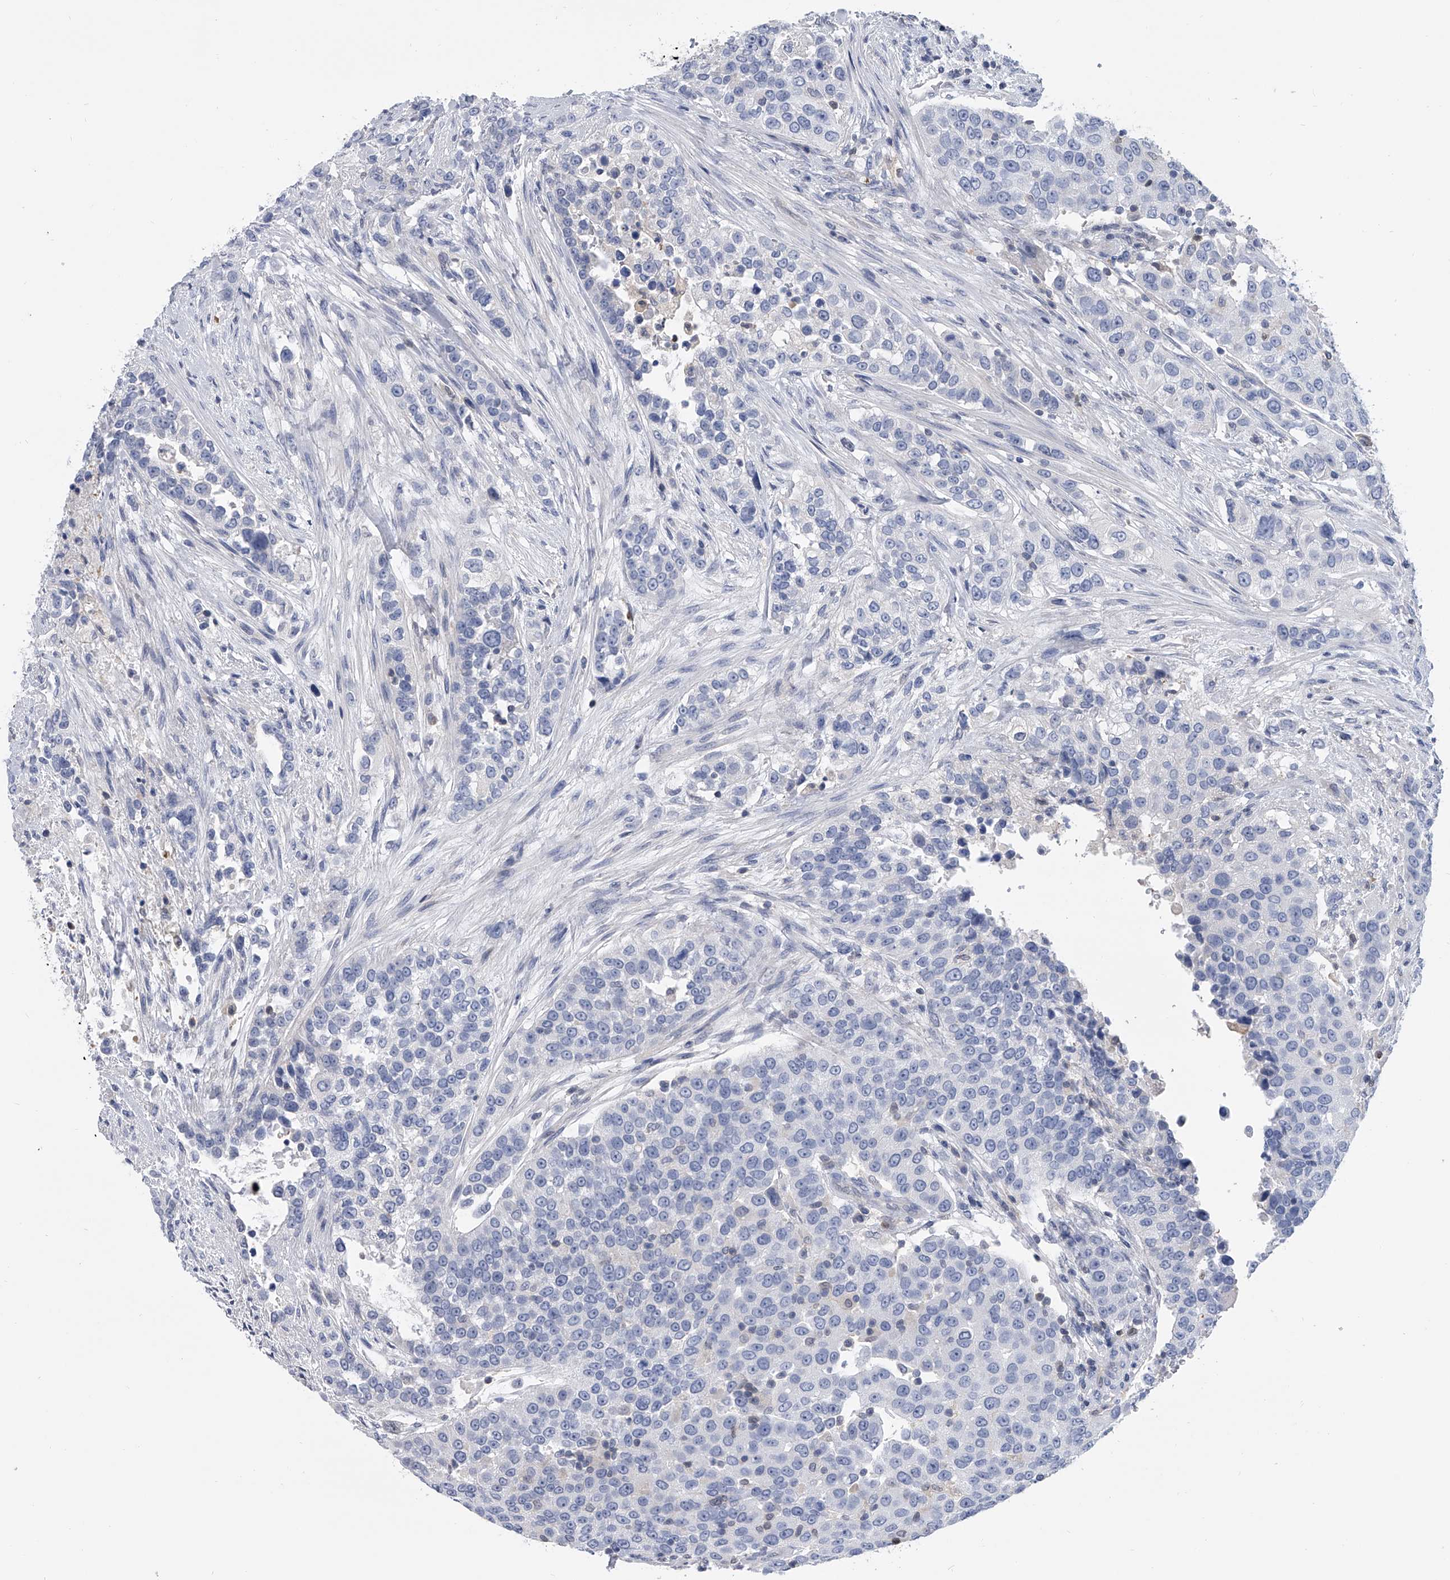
{"staining": {"intensity": "negative", "quantity": "none", "location": "none"}, "tissue": "urothelial cancer", "cell_type": "Tumor cells", "image_type": "cancer", "snomed": [{"axis": "morphology", "description": "Urothelial carcinoma, High grade"}, {"axis": "topography", "description": "Urinary bladder"}], "caption": "This is an immunohistochemistry micrograph of urothelial cancer. There is no staining in tumor cells.", "gene": "SERPINB9", "patient": {"sex": "female", "age": 80}}